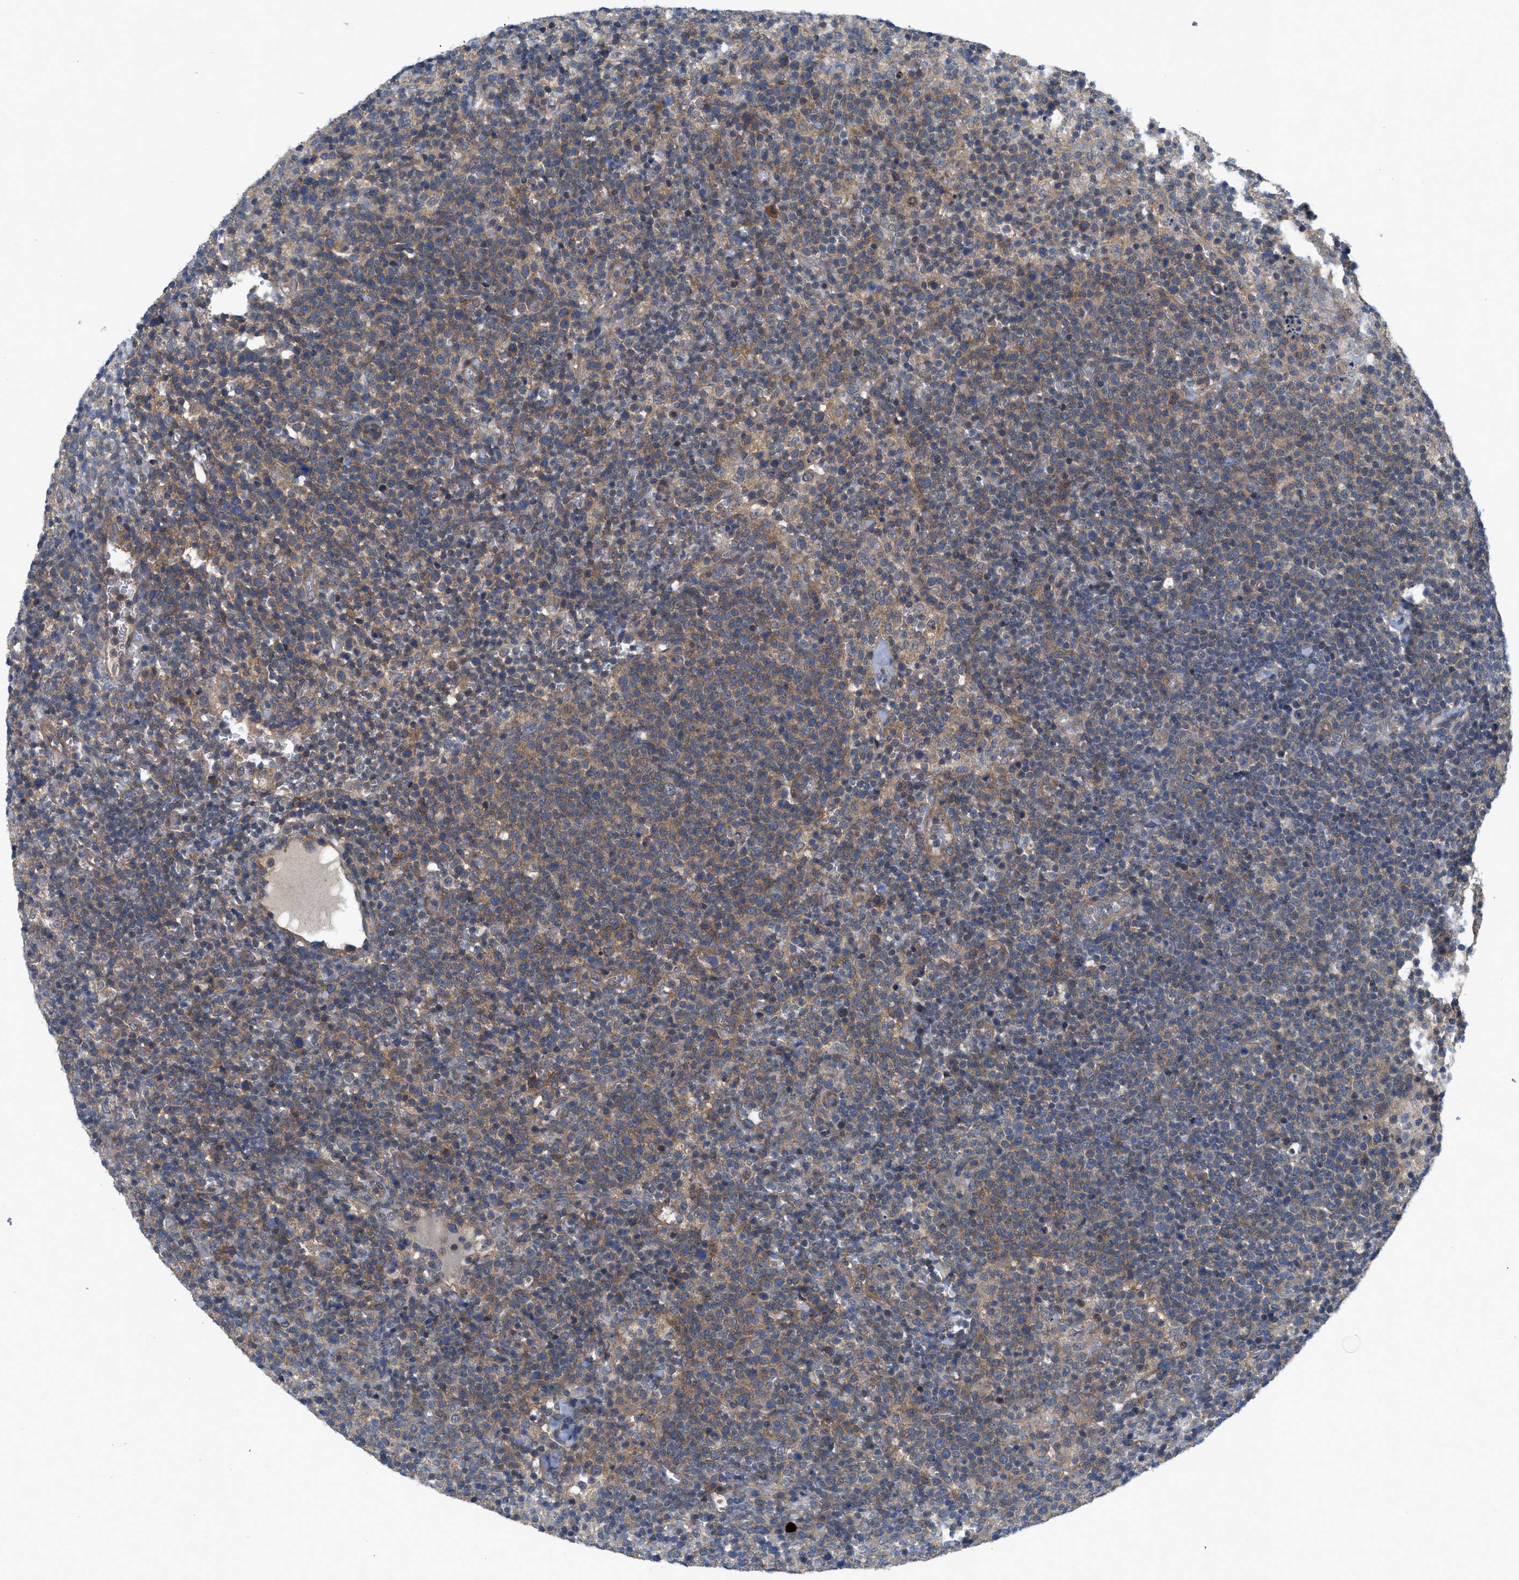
{"staining": {"intensity": "weak", "quantity": "25%-75%", "location": "cytoplasmic/membranous"}, "tissue": "lymphoma", "cell_type": "Tumor cells", "image_type": "cancer", "snomed": [{"axis": "morphology", "description": "Malignant lymphoma, non-Hodgkin's type, High grade"}, {"axis": "topography", "description": "Lymph node"}], "caption": "This histopathology image exhibits immunohistochemistry staining of human lymphoma, with low weak cytoplasmic/membranous positivity in about 25%-75% of tumor cells.", "gene": "PANX1", "patient": {"sex": "male", "age": 61}}